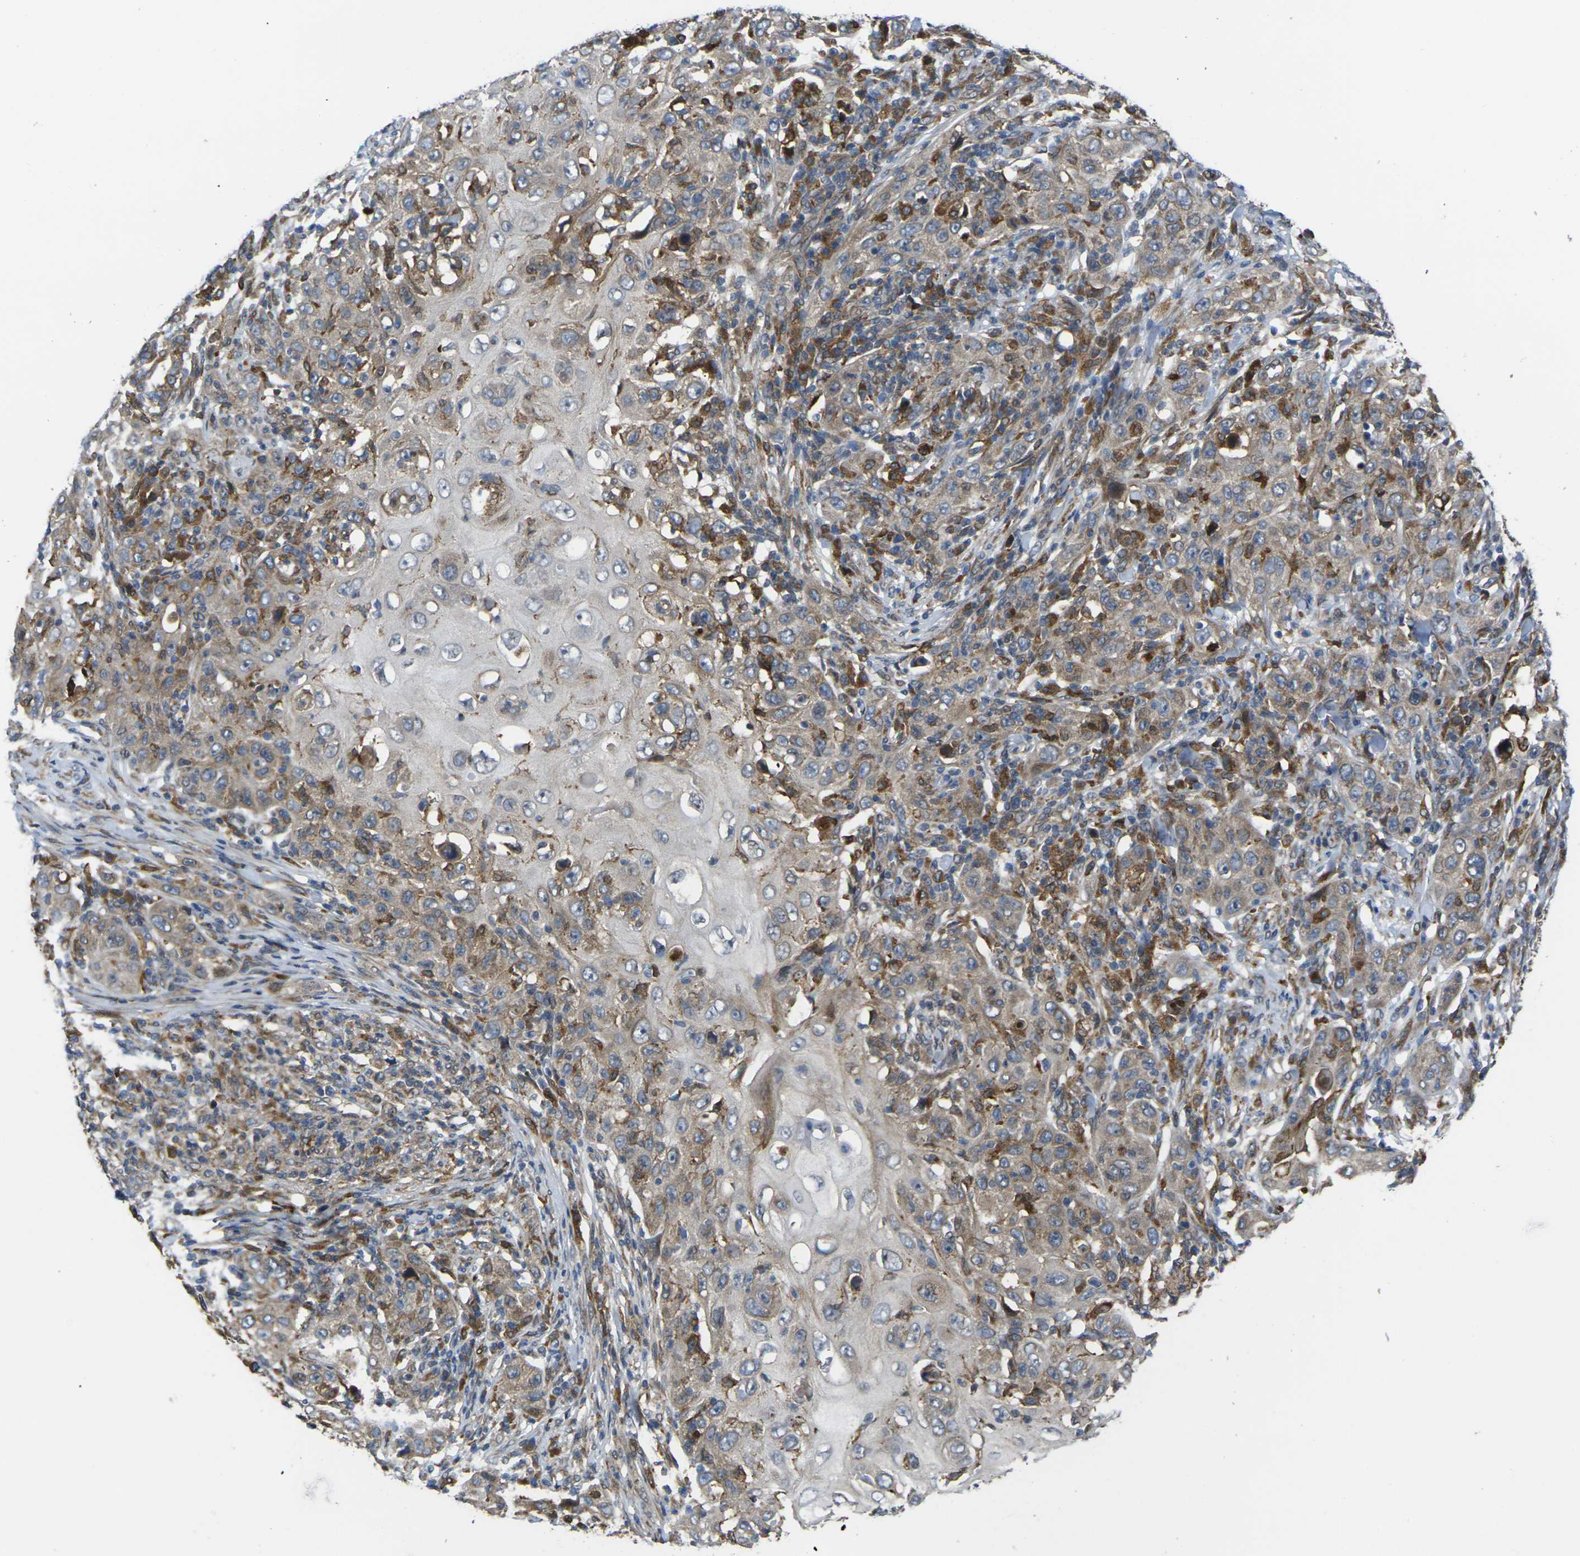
{"staining": {"intensity": "moderate", "quantity": ">75%", "location": "cytoplasmic/membranous"}, "tissue": "skin cancer", "cell_type": "Tumor cells", "image_type": "cancer", "snomed": [{"axis": "morphology", "description": "Squamous cell carcinoma, NOS"}, {"axis": "topography", "description": "Skin"}], "caption": "A high-resolution photomicrograph shows immunohistochemistry (IHC) staining of squamous cell carcinoma (skin), which reveals moderate cytoplasmic/membranous positivity in about >75% of tumor cells. Ihc stains the protein of interest in brown and the nuclei are stained blue.", "gene": "FZD1", "patient": {"sex": "female", "age": 88}}